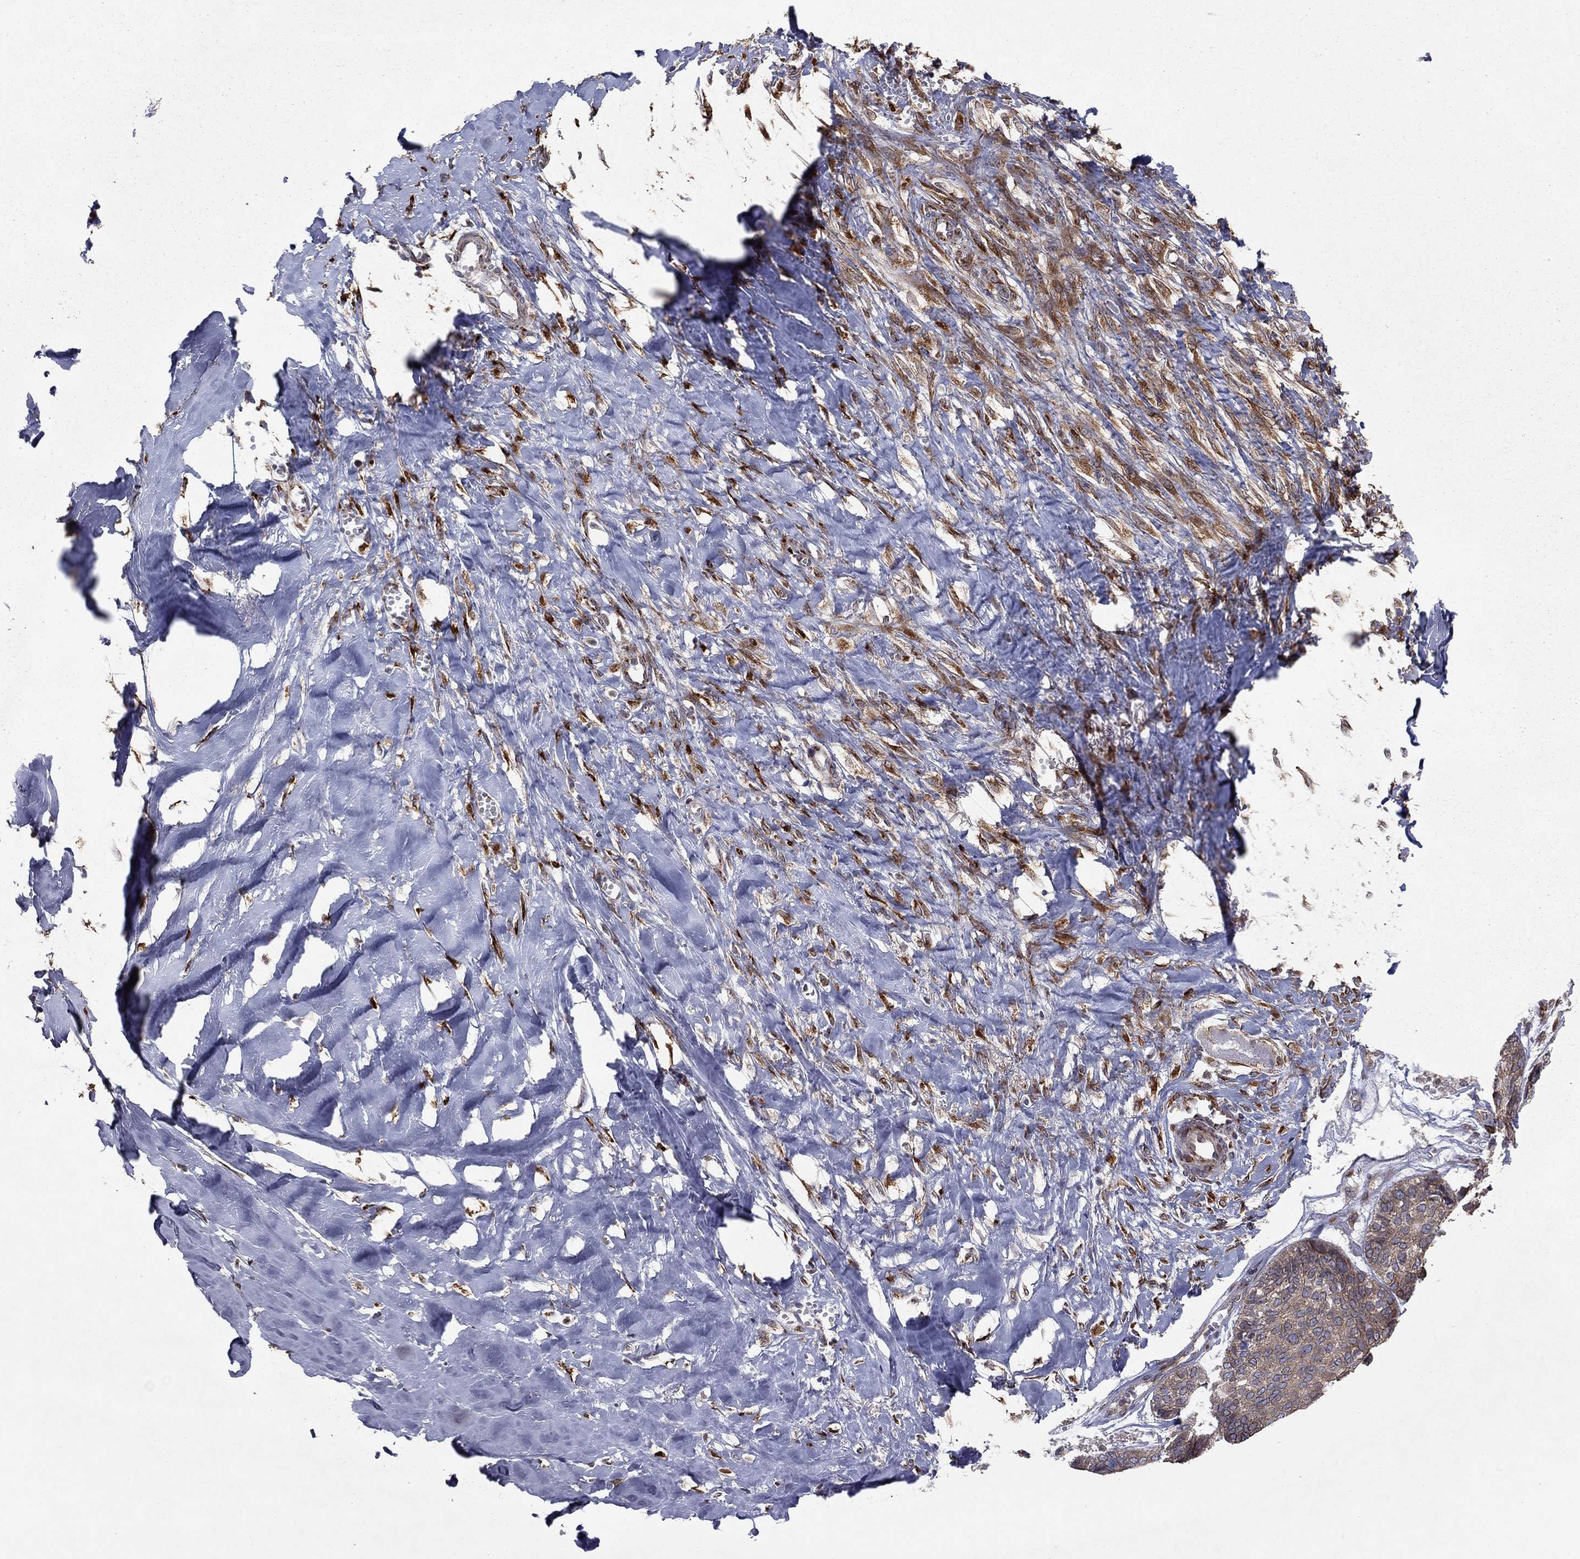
{"staining": {"intensity": "moderate", "quantity": "25%-75%", "location": "cytoplasmic/membranous"}, "tissue": "skin cancer", "cell_type": "Tumor cells", "image_type": "cancer", "snomed": [{"axis": "morphology", "description": "Basal cell carcinoma"}, {"axis": "topography", "description": "Skin"}], "caption": "Moderate cytoplasmic/membranous positivity for a protein is identified in approximately 25%-75% of tumor cells of skin basal cell carcinoma using immunohistochemistry.", "gene": "YIF1A", "patient": {"sex": "male", "age": 86}}